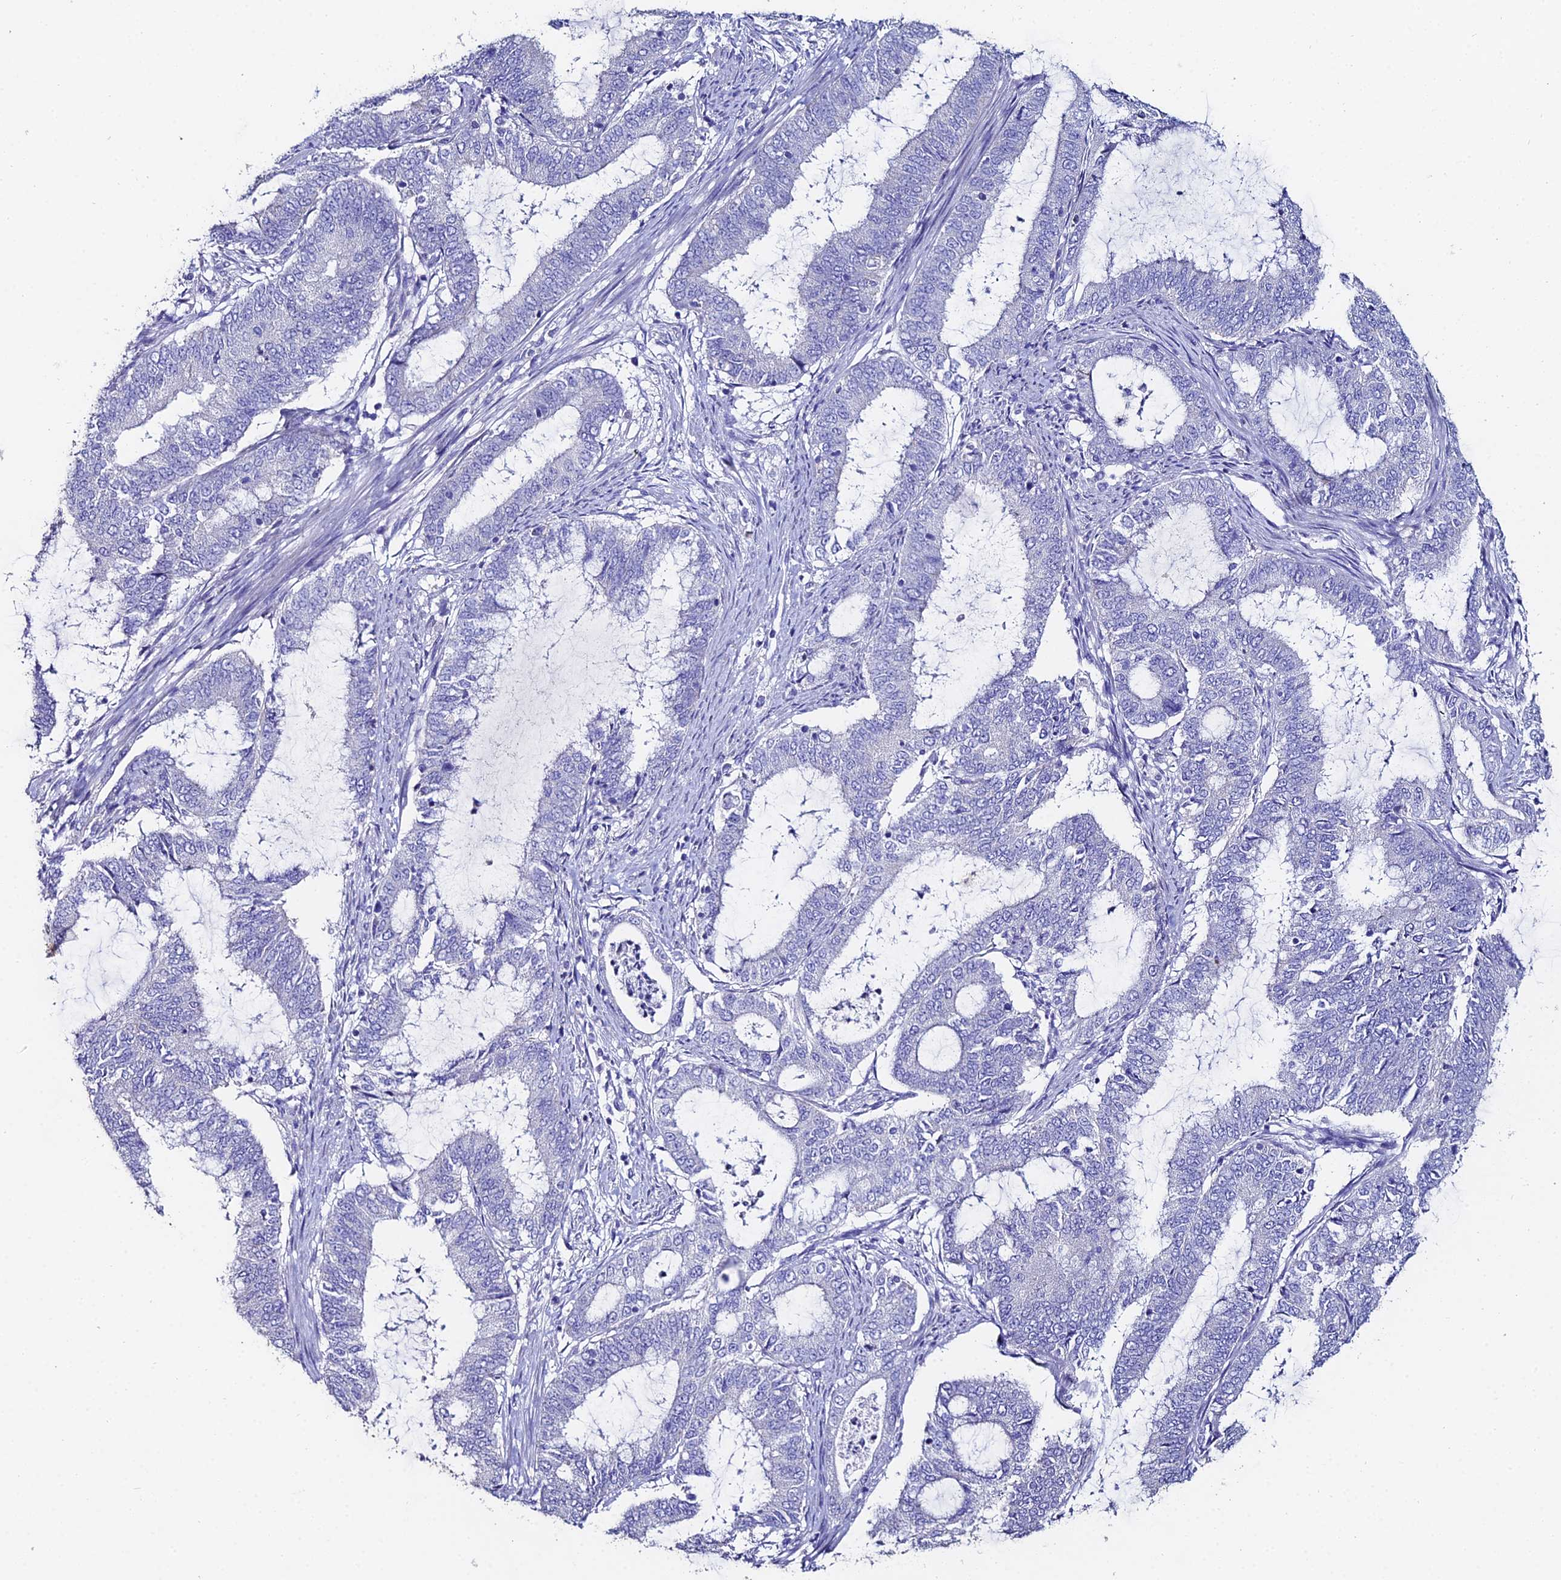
{"staining": {"intensity": "negative", "quantity": "none", "location": "none"}, "tissue": "endometrial cancer", "cell_type": "Tumor cells", "image_type": "cancer", "snomed": [{"axis": "morphology", "description": "Adenocarcinoma, NOS"}, {"axis": "topography", "description": "Endometrium"}], "caption": "A histopathology image of endometrial adenocarcinoma stained for a protein shows no brown staining in tumor cells.", "gene": "ESRRG", "patient": {"sex": "female", "age": 51}}